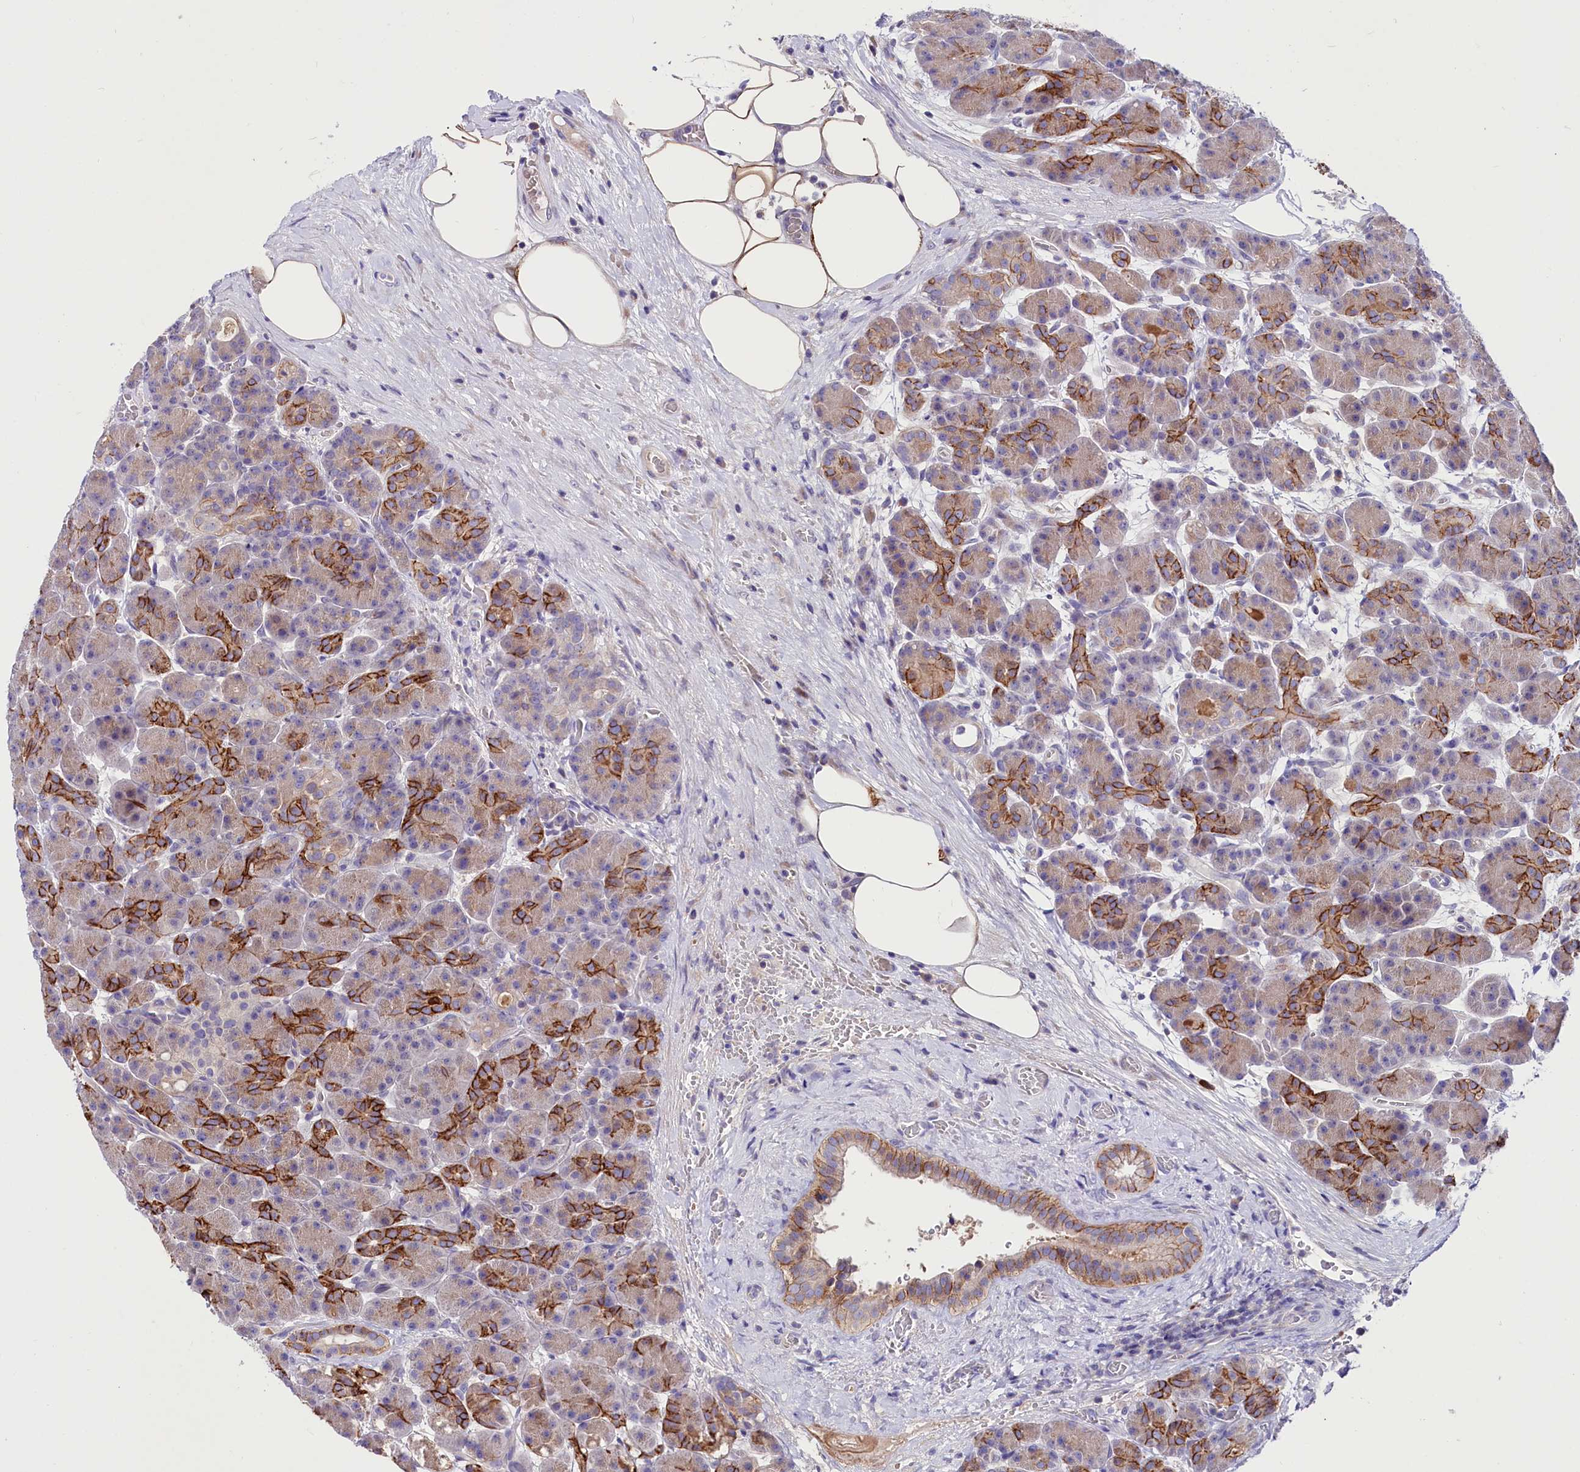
{"staining": {"intensity": "strong", "quantity": "25%-75%", "location": "cytoplasmic/membranous"}, "tissue": "pancreas", "cell_type": "Exocrine glandular cells", "image_type": "normal", "snomed": [{"axis": "morphology", "description": "Normal tissue, NOS"}, {"axis": "topography", "description": "Pancreas"}], "caption": "A photomicrograph showing strong cytoplasmic/membranous expression in about 25%-75% of exocrine glandular cells in unremarkable pancreas, as visualized by brown immunohistochemical staining.", "gene": "ABHD5", "patient": {"sex": "male", "age": 63}}